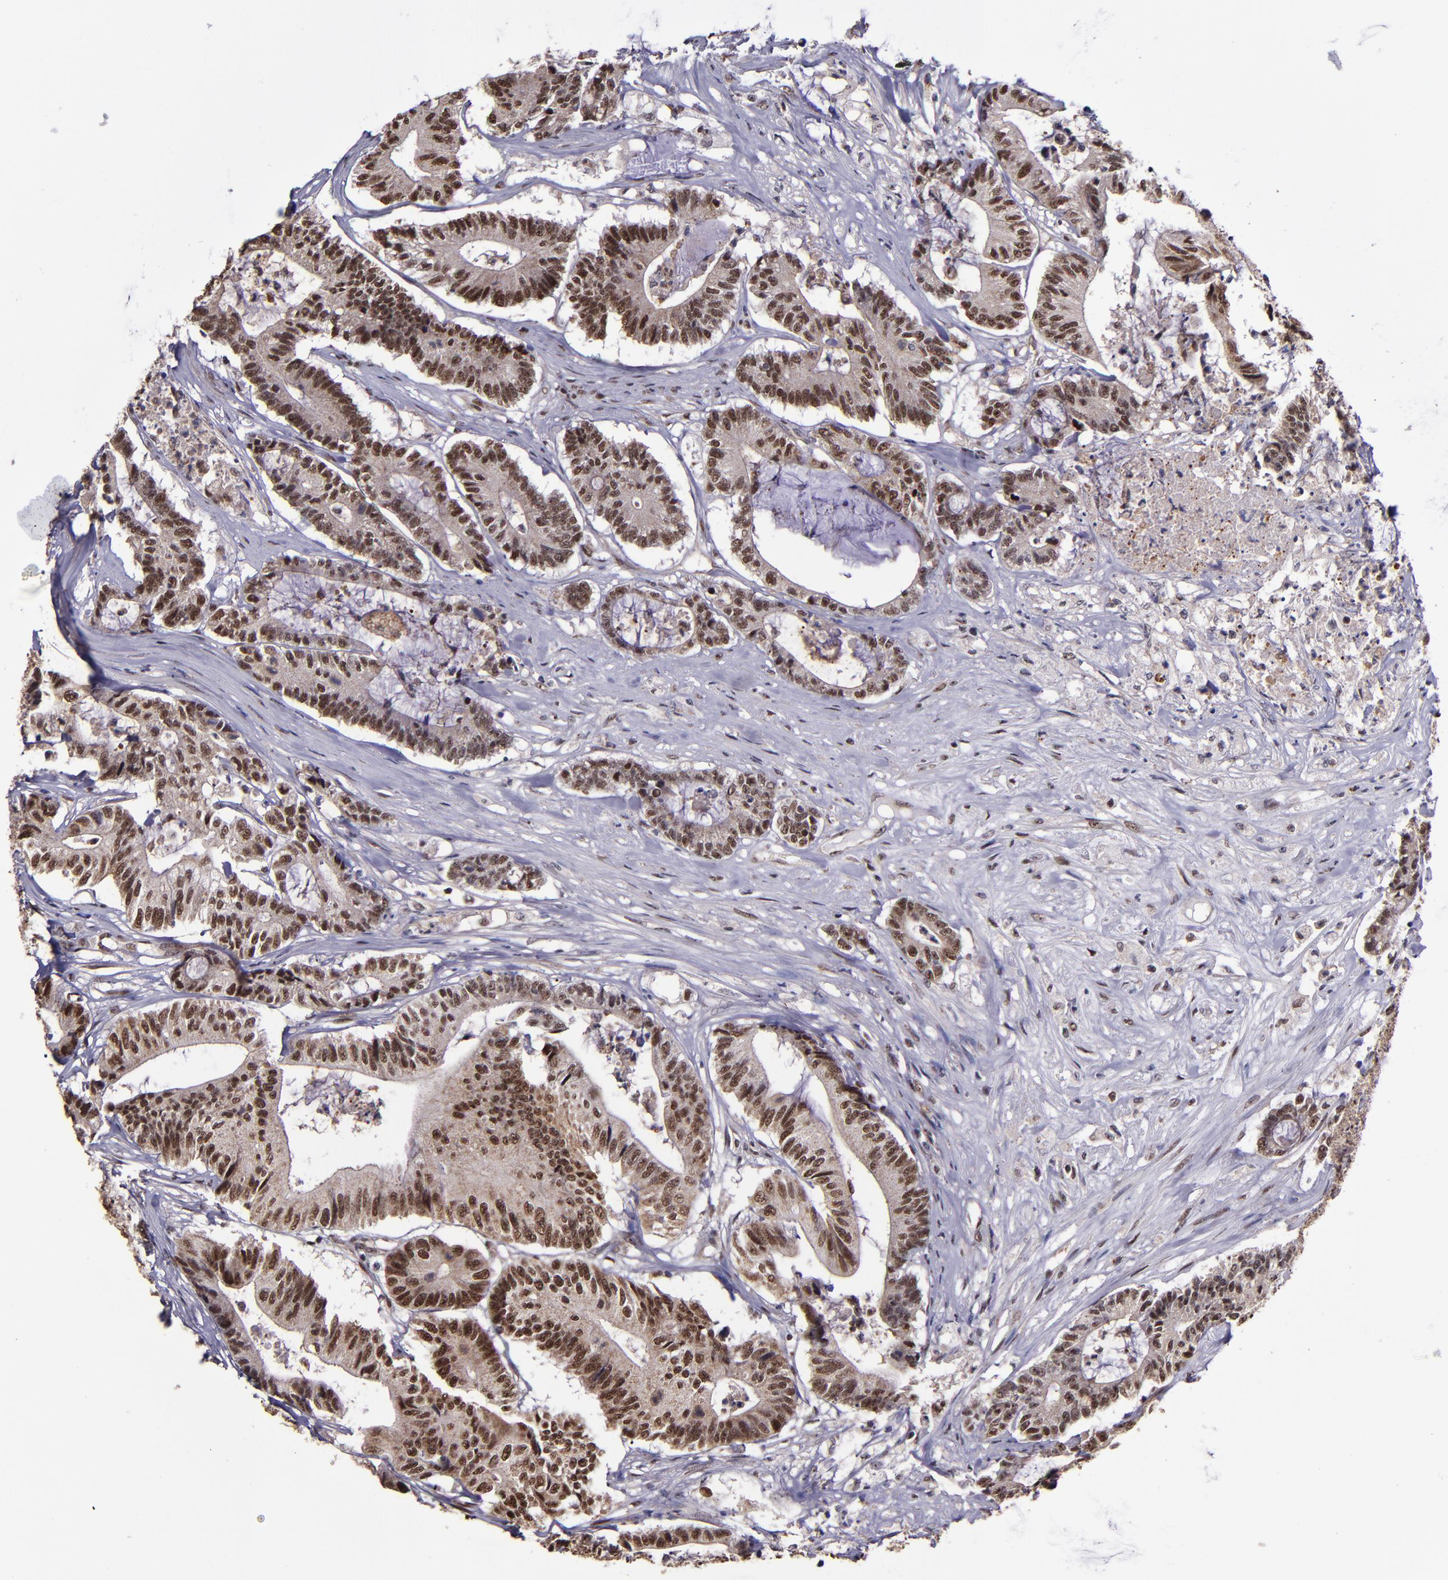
{"staining": {"intensity": "moderate", "quantity": ">75%", "location": "cytoplasmic/membranous,nuclear"}, "tissue": "colorectal cancer", "cell_type": "Tumor cells", "image_type": "cancer", "snomed": [{"axis": "morphology", "description": "Adenocarcinoma, NOS"}, {"axis": "topography", "description": "Colon"}], "caption": "Adenocarcinoma (colorectal) stained for a protein reveals moderate cytoplasmic/membranous and nuclear positivity in tumor cells. Nuclei are stained in blue.", "gene": "CECR2", "patient": {"sex": "female", "age": 84}}